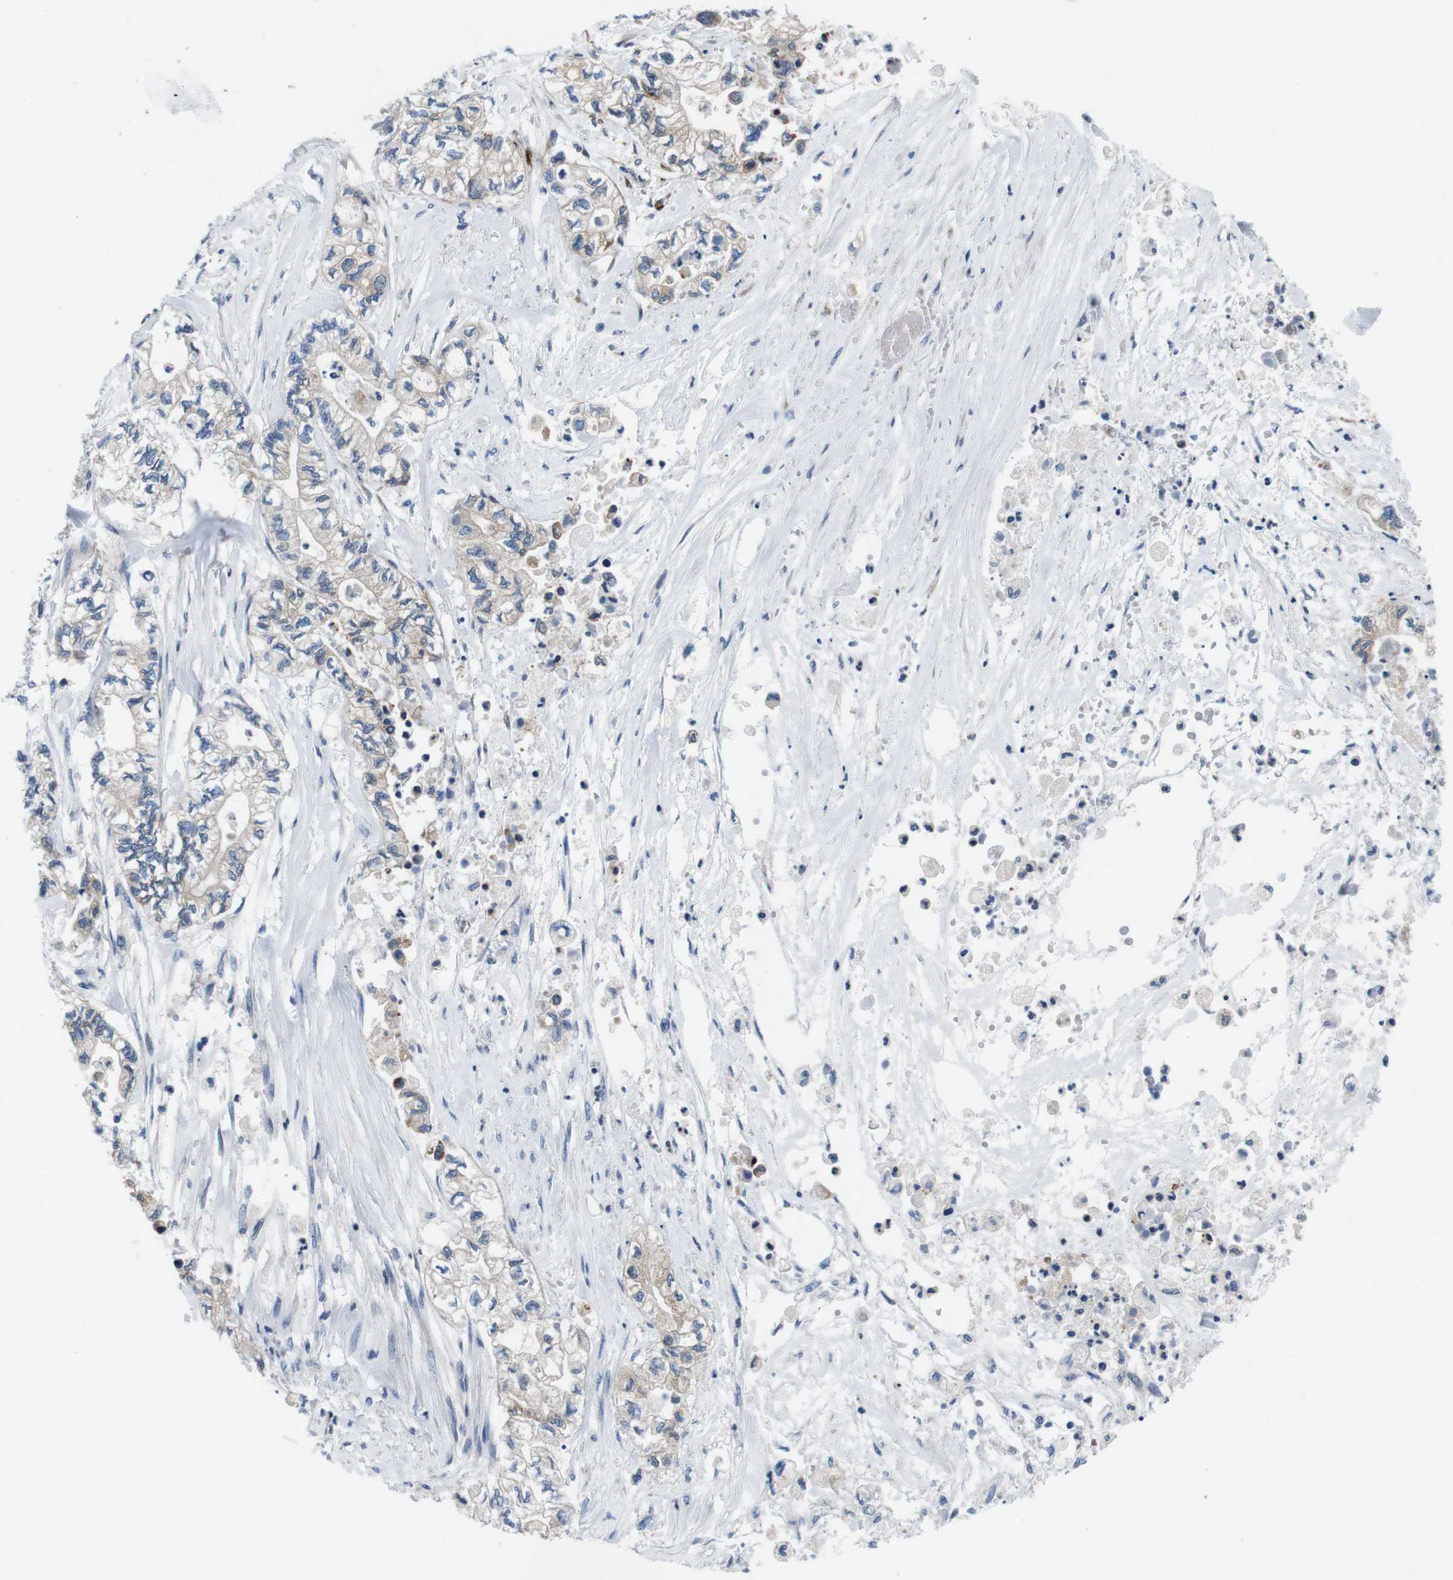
{"staining": {"intensity": "moderate", "quantity": ">75%", "location": "cytoplasmic/membranous"}, "tissue": "pancreatic cancer", "cell_type": "Tumor cells", "image_type": "cancer", "snomed": [{"axis": "morphology", "description": "Adenocarcinoma, NOS"}, {"axis": "topography", "description": "Pancreas"}], "caption": "Pancreatic cancer (adenocarcinoma) tissue demonstrates moderate cytoplasmic/membranous positivity in approximately >75% of tumor cells", "gene": "JAK1", "patient": {"sex": "male", "age": 79}}